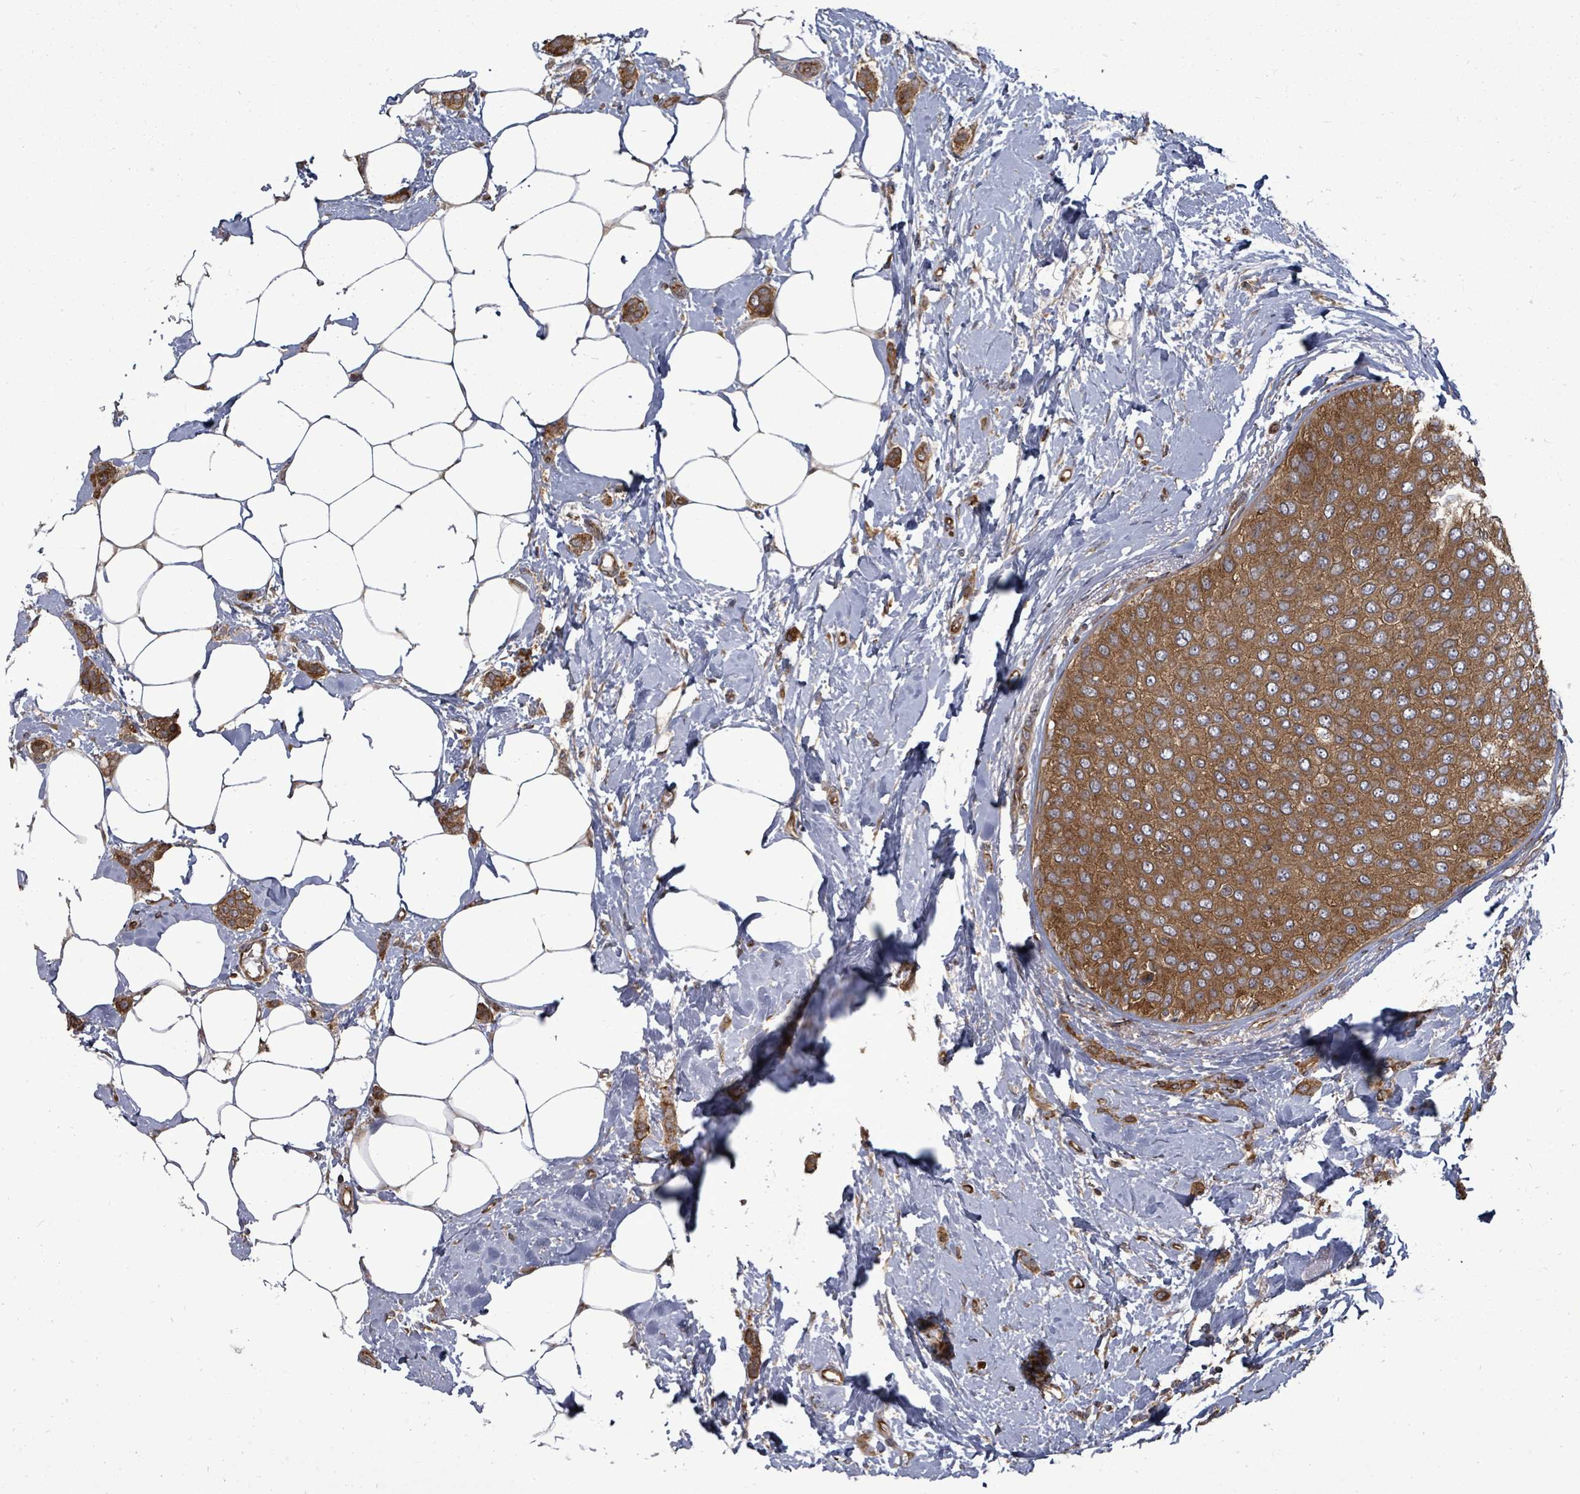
{"staining": {"intensity": "strong", "quantity": ">75%", "location": "cytoplasmic/membranous"}, "tissue": "breast cancer", "cell_type": "Tumor cells", "image_type": "cancer", "snomed": [{"axis": "morphology", "description": "Duct carcinoma"}, {"axis": "topography", "description": "Breast"}], "caption": "Brown immunohistochemical staining in invasive ductal carcinoma (breast) shows strong cytoplasmic/membranous staining in about >75% of tumor cells.", "gene": "EIF3C", "patient": {"sex": "female", "age": 72}}